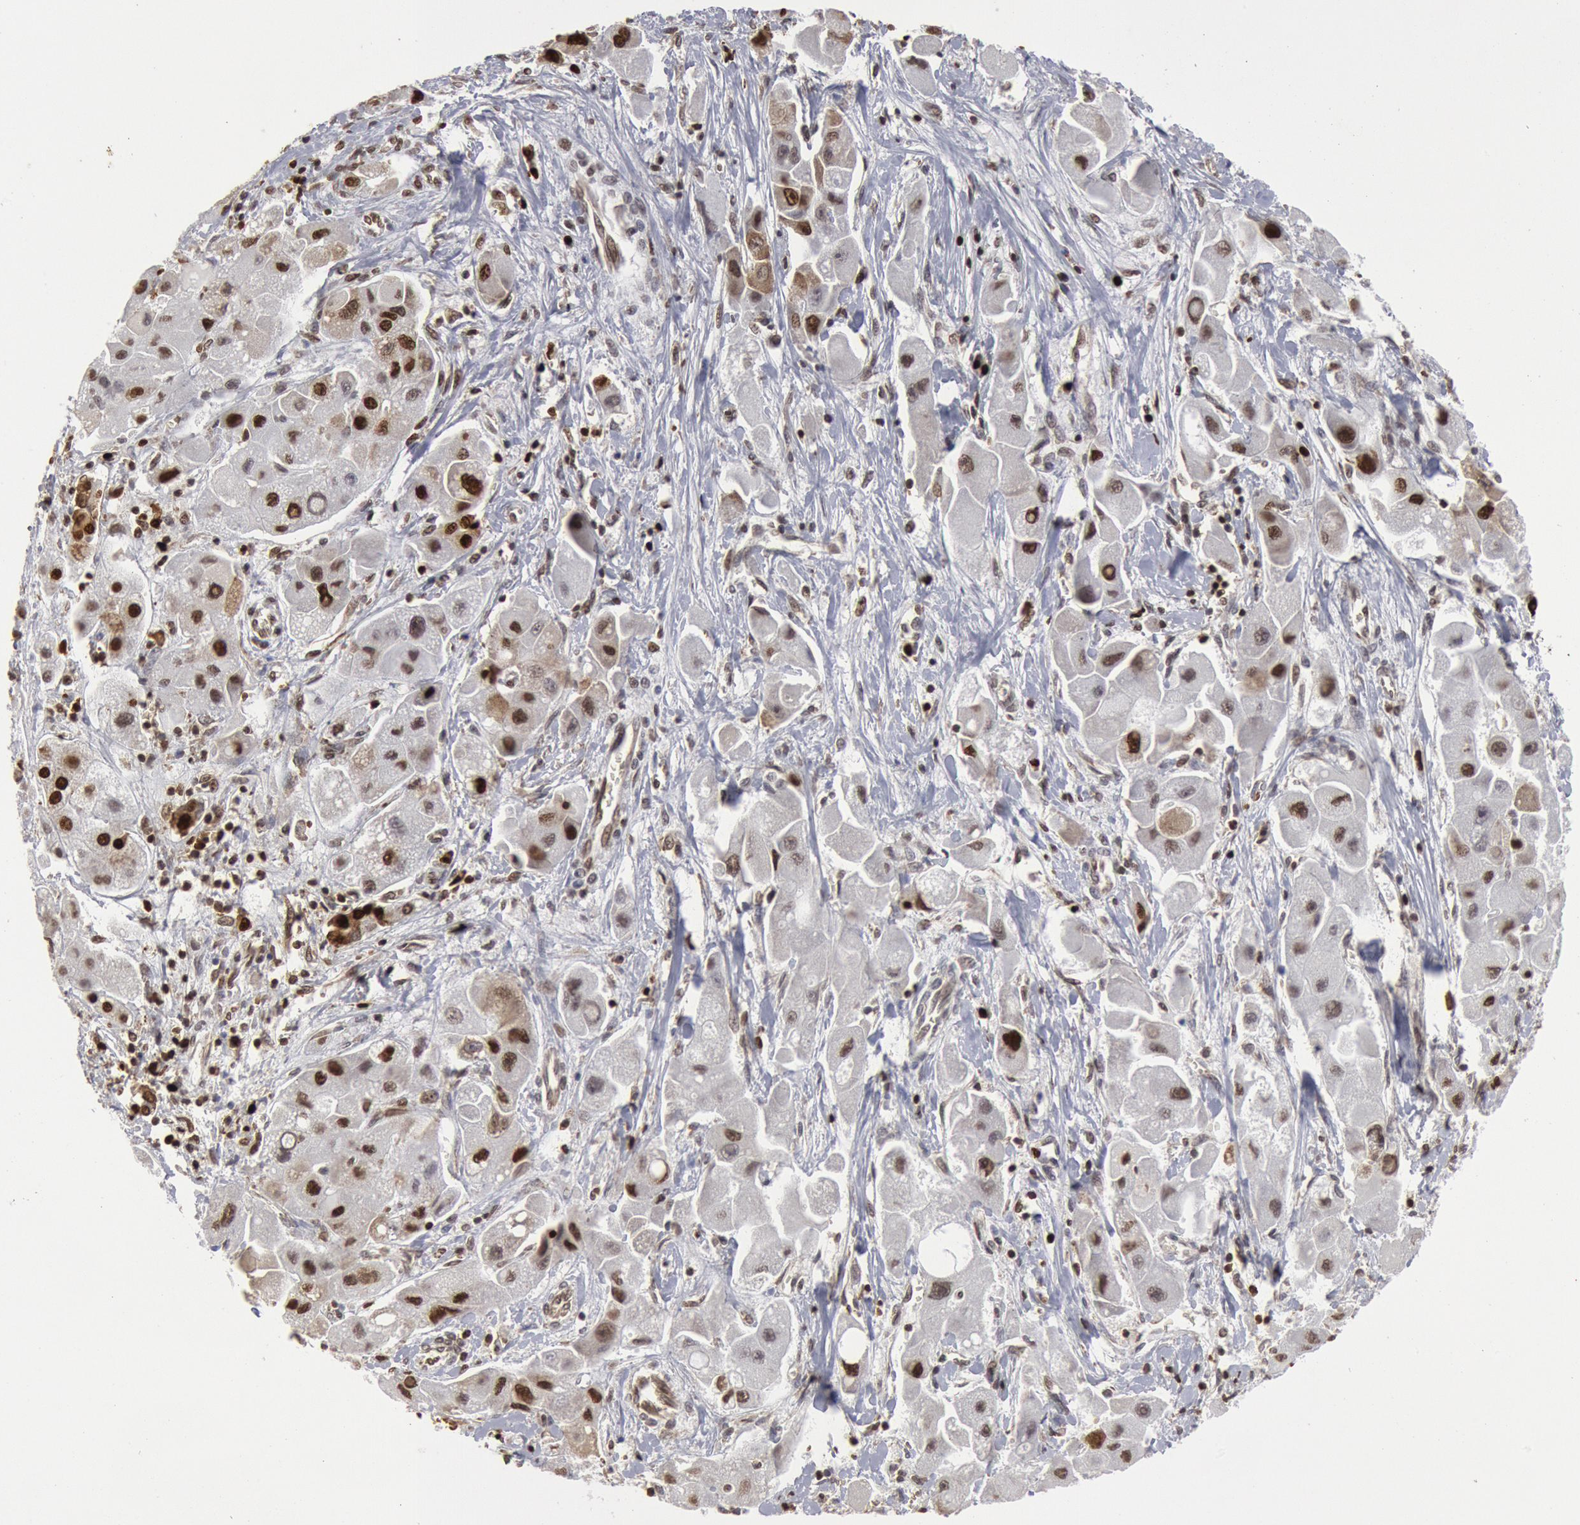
{"staining": {"intensity": "strong", "quantity": ">75%", "location": "nuclear"}, "tissue": "liver cancer", "cell_type": "Tumor cells", "image_type": "cancer", "snomed": [{"axis": "morphology", "description": "Carcinoma, Hepatocellular, NOS"}, {"axis": "topography", "description": "Liver"}], "caption": "Tumor cells display high levels of strong nuclear positivity in approximately >75% of cells in human liver cancer. (DAB (3,3'-diaminobenzidine) = brown stain, brightfield microscopy at high magnification).", "gene": "SUB1", "patient": {"sex": "male", "age": 24}}